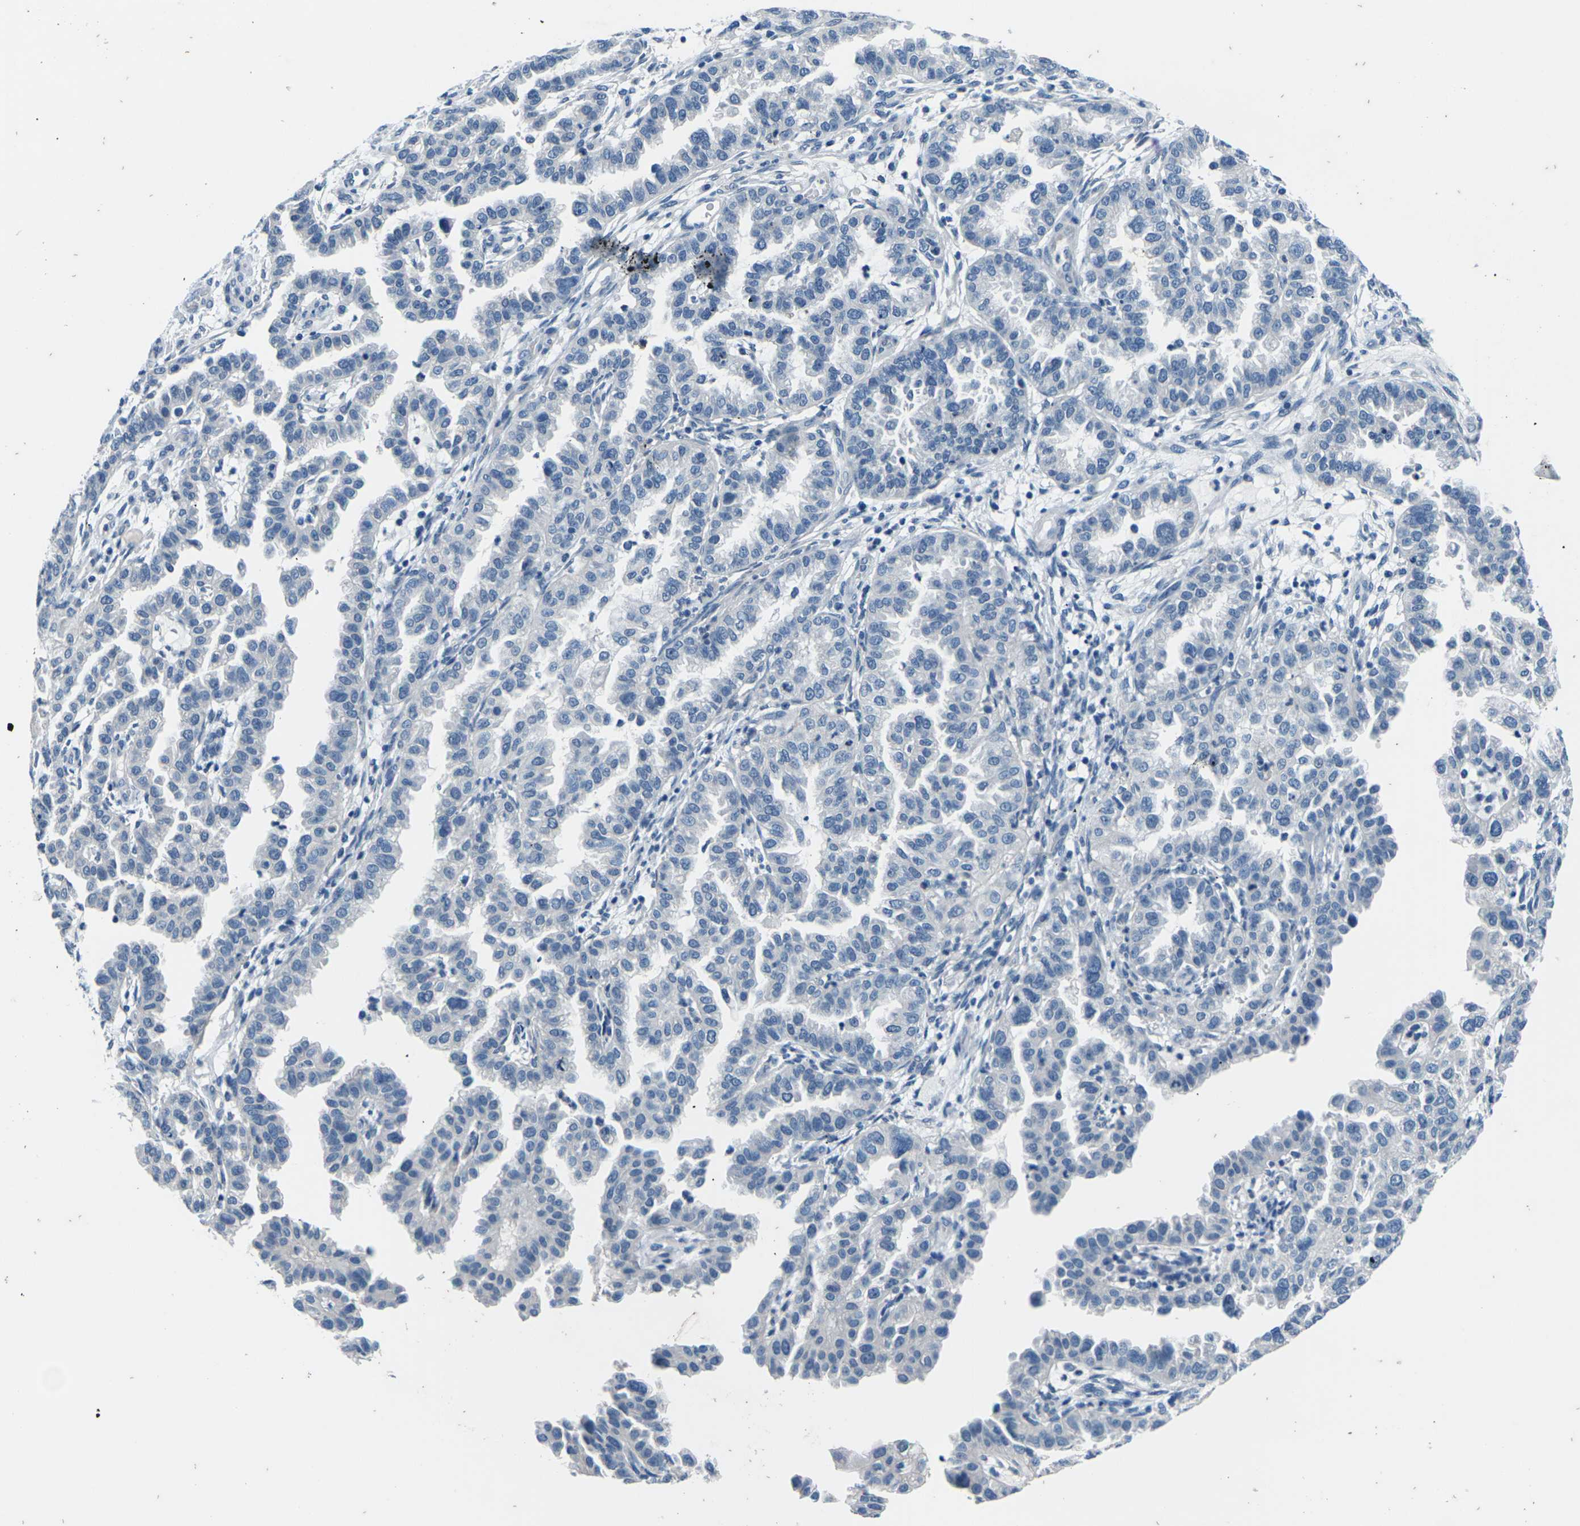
{"staining": {"intensity": "negative", "quantity": "none", "location": "none"}, "tissue": "endometrial cancer", "cell_type": "Tumor cells", "image_type": "cancer", "snomed": [{"axis": "morphology", "description": "Adenocarcinoma, NOS"}, {"axis": "topography", "description": "Endometrium"}], "caption": "Immunohistochemistry (IHC) micrograph of adenocarcinoma (endometrial) stained for a protein (brown), which exhibits no staining in tumor cells.", "gene": "UMOD", "patient": {"sex": "female", "age": 85}}